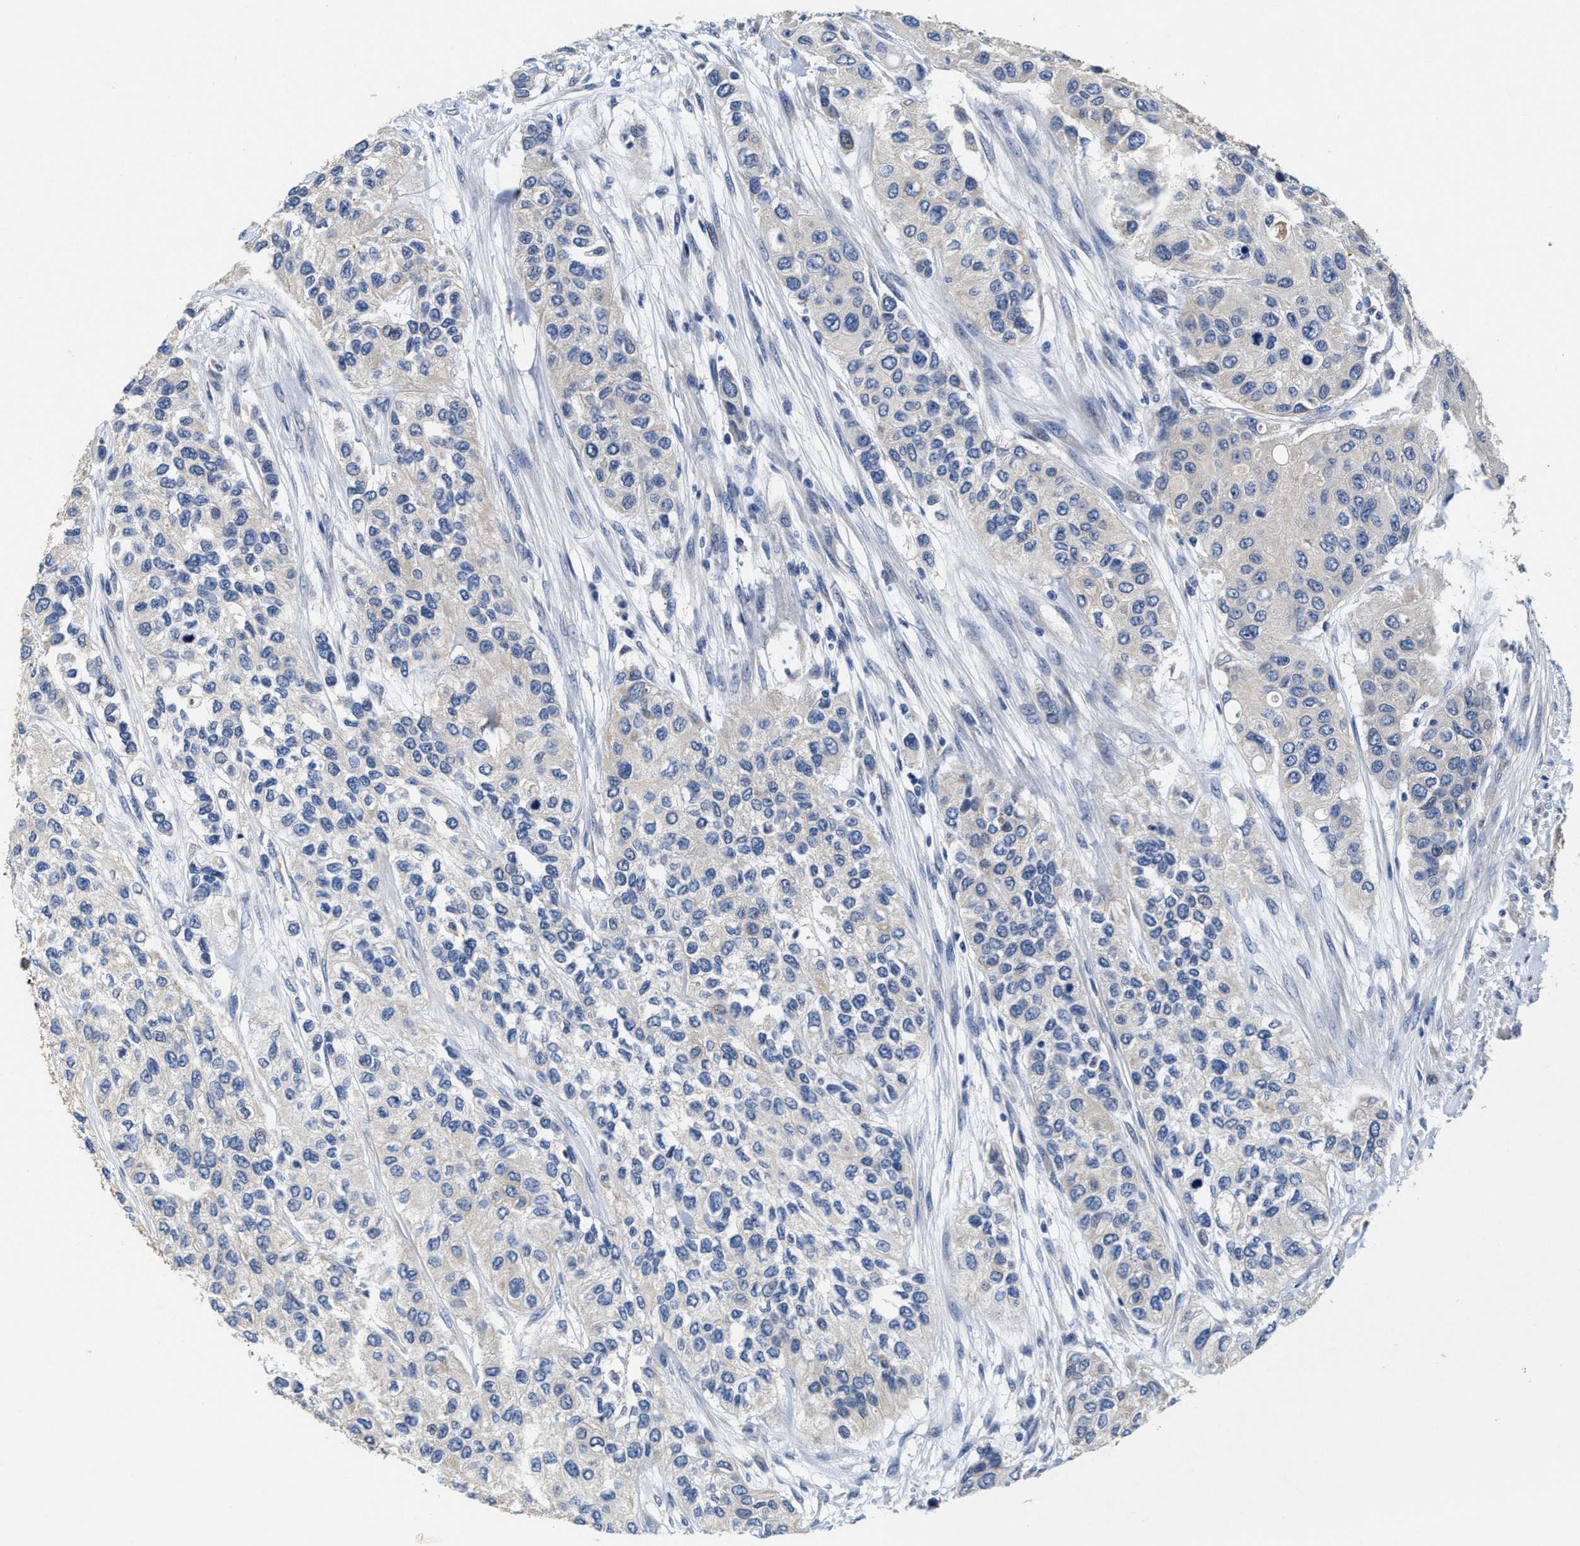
{"staining": {"intensity": "negative", "quantity": "none", "location": "none"}, "tissue": "urothelial cancer", "cell_type": "Tumor cells", "image_type": "cancer", "snomed": [{"axis": "morphology", "description": "Urothelial carcinoma, High grade"}, {"axis": "topography", "description": "Urinary bladder"}], "caption": "This is an immunohistochemistry (IHC) image of high-grade urothelial carcinoma. There is no staining in tumor cells.", "gene": "PEG10", "patient": {"sex": "female", "age": 56}}